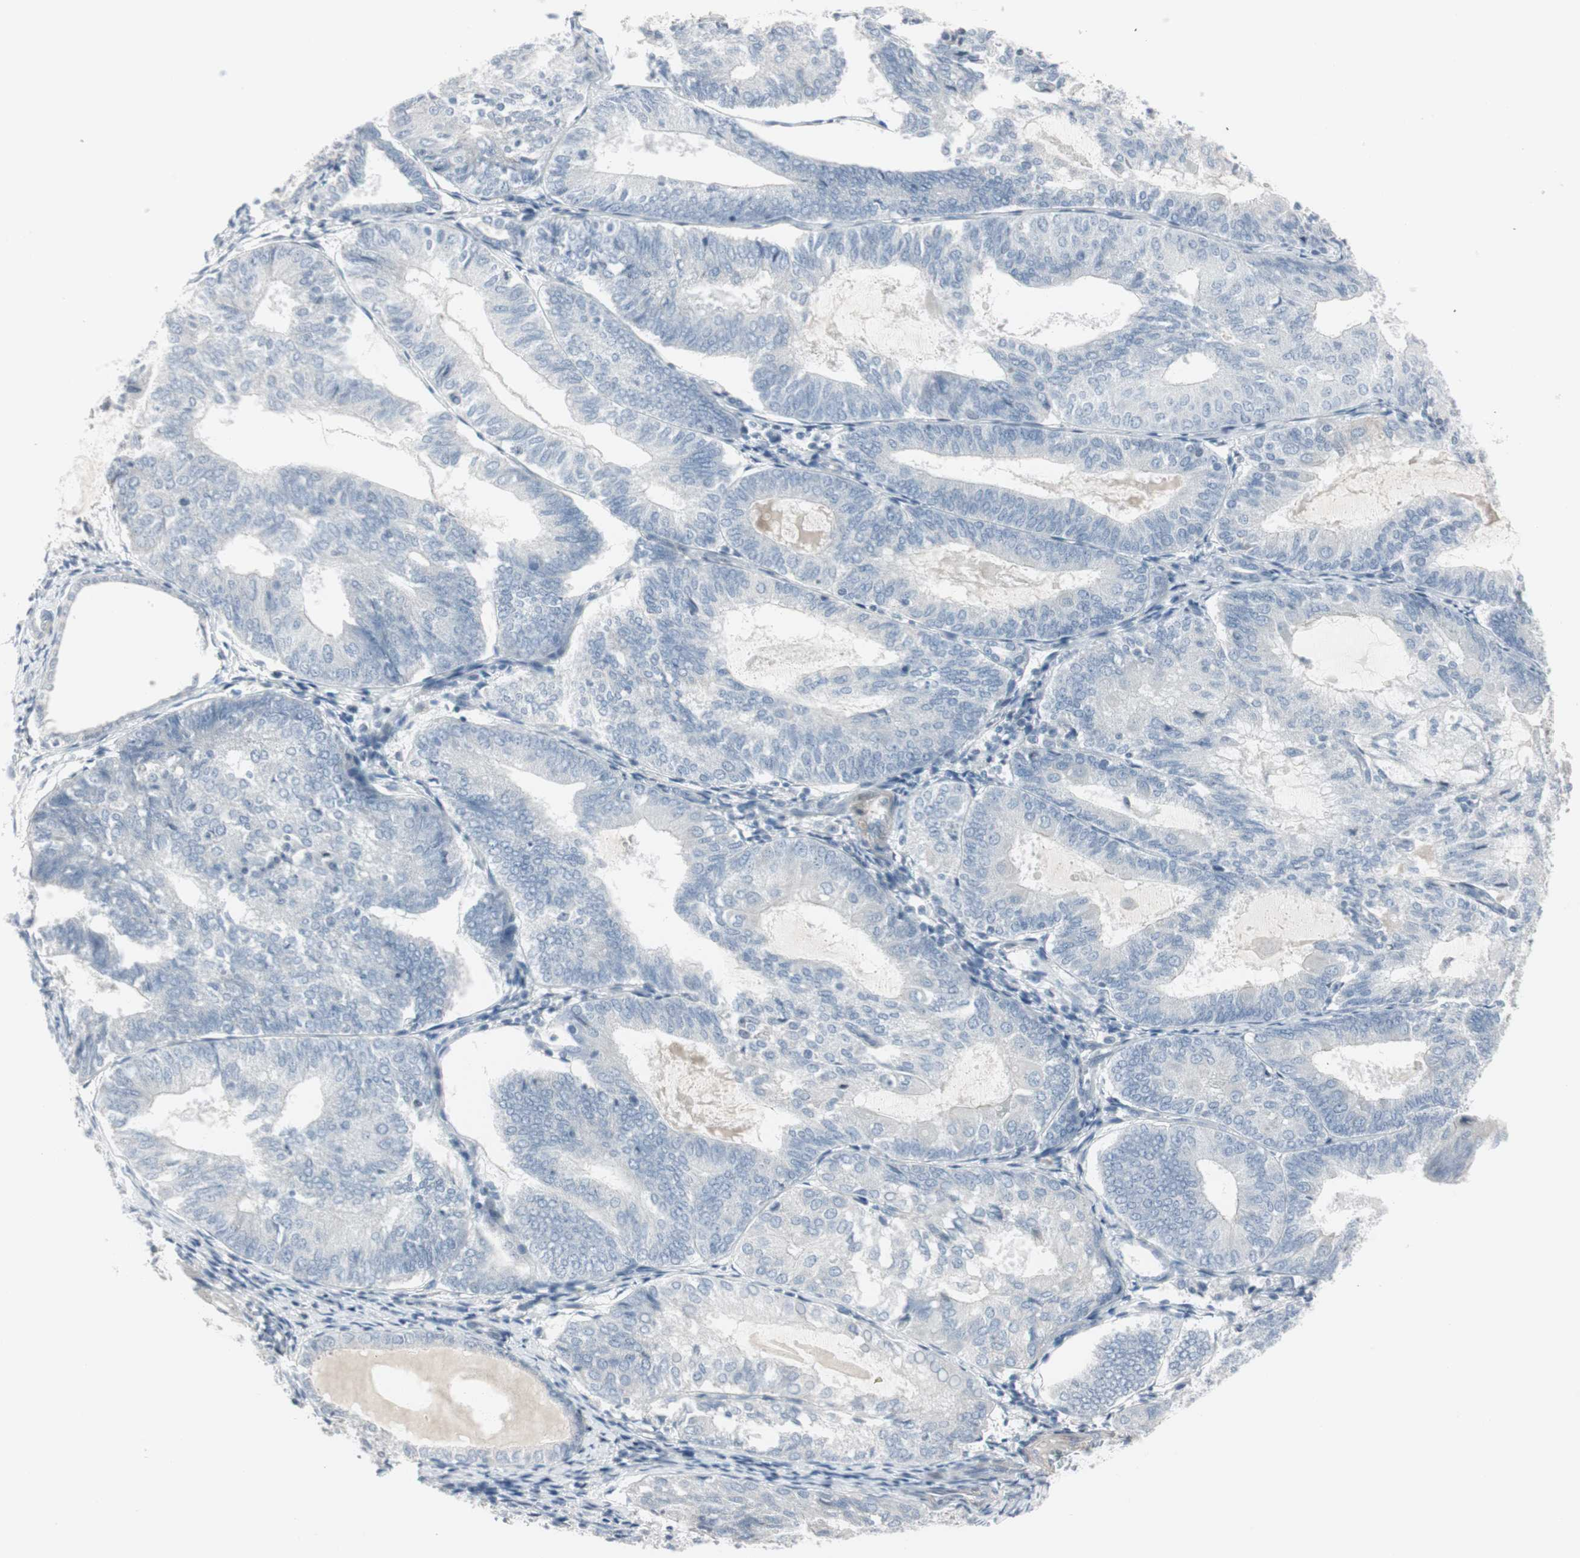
{"staining": {"intensity": "negative", "quantity": "none", "location": "none"}, "tissue": "endometrial cancer", "cell_type": "Tumor cells", "image_type": "cancer", "snomed": [{"axis": "morphology", "description": "Adenocarcinoma, NOS"}, {"axis": "topography", "description": "Endometrium"}], "caption": "Immunohistochemical staining of human adenocarcinoma (endometrial) shows no significant staining in tumor cells.", "gene": "DMPK", "patient": {"sex": "female", "age": 81}}